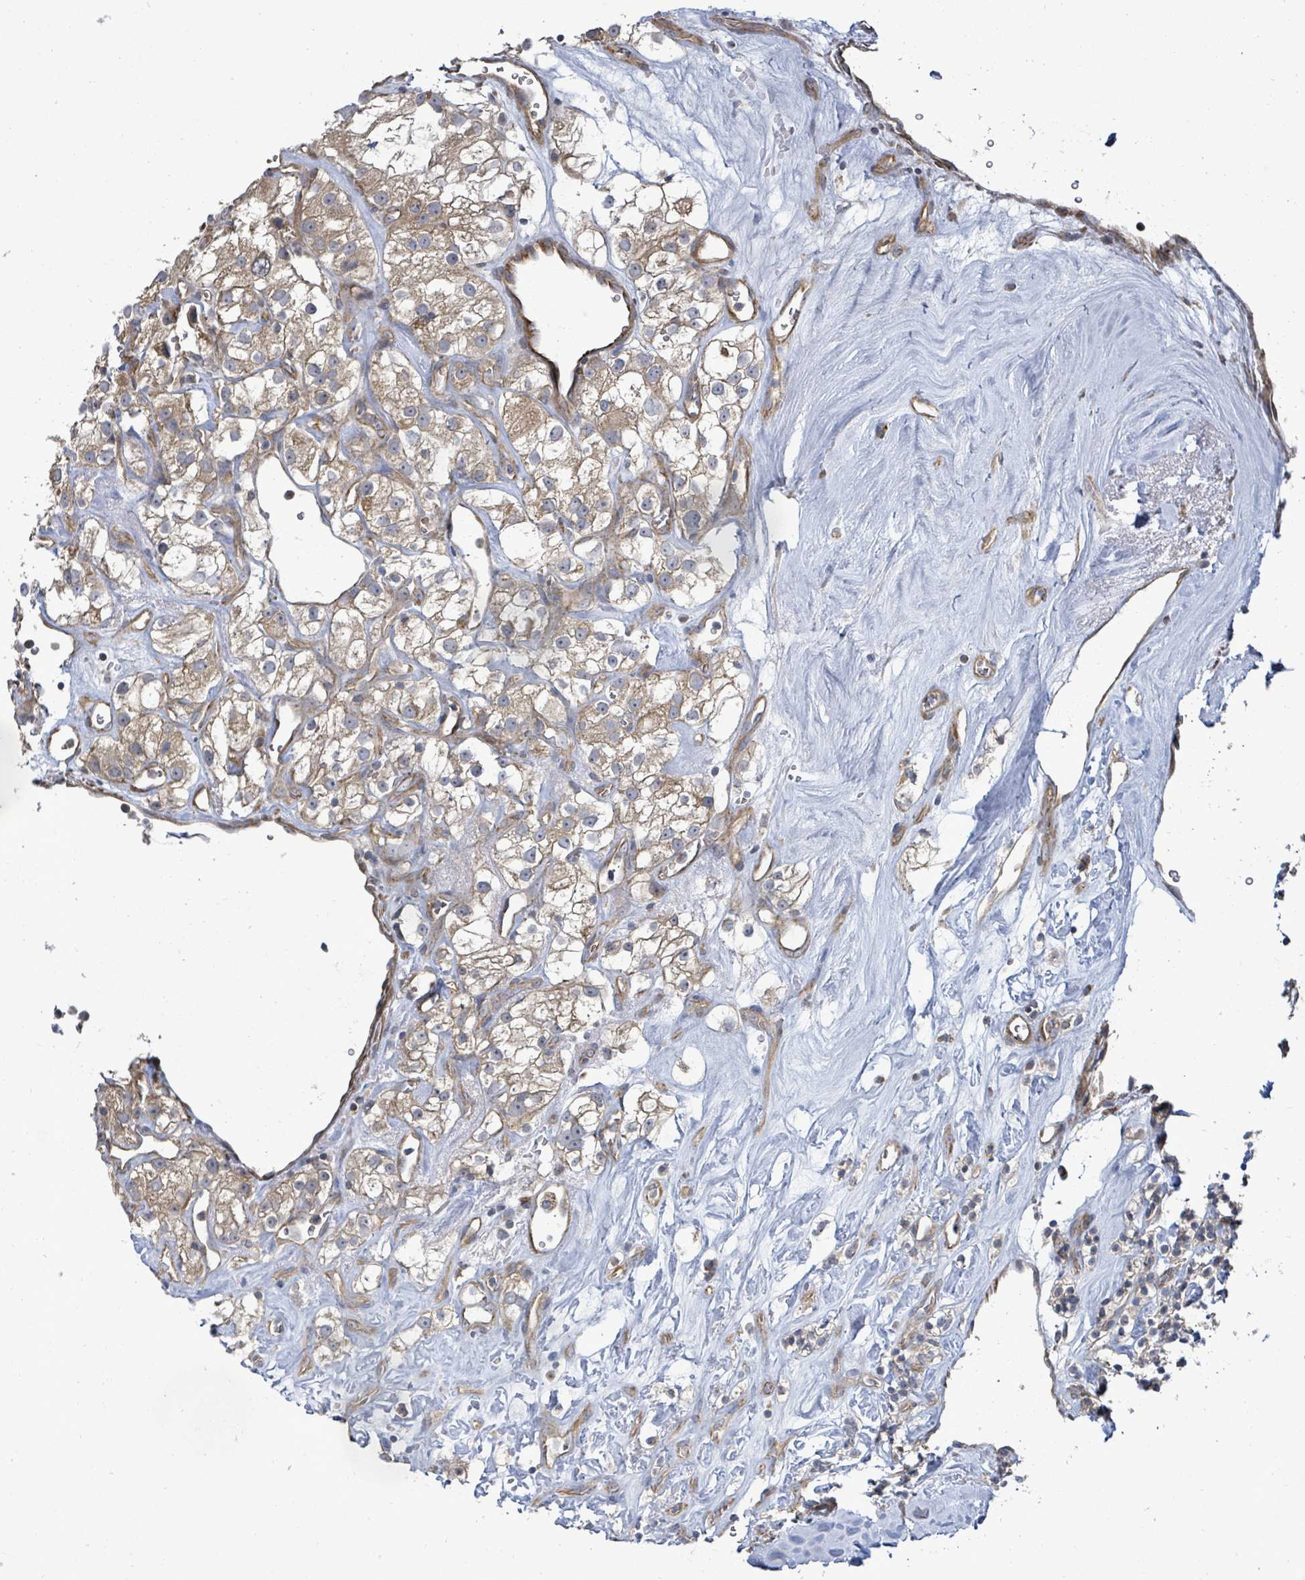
{"staining": {"intensity": "moderate", "quantity": ">75%", "location": "cytoplasmic/membranous"}, "tissue": "renal cancer", "cell_type": "Tumor cells", "image_type": "cancer", "snomed": [{"axis": "morphology", "description": "Adenocarcinoma, NOS"}, {"axis": "topography", "description": "Kidney"}], "caption": "Adenocarcinoma (renal) stained with a protein marker reveals moderate staining in tumor cells.", "gene": "KBTBD11", "patient": {"sex": "male", "age": 77}}